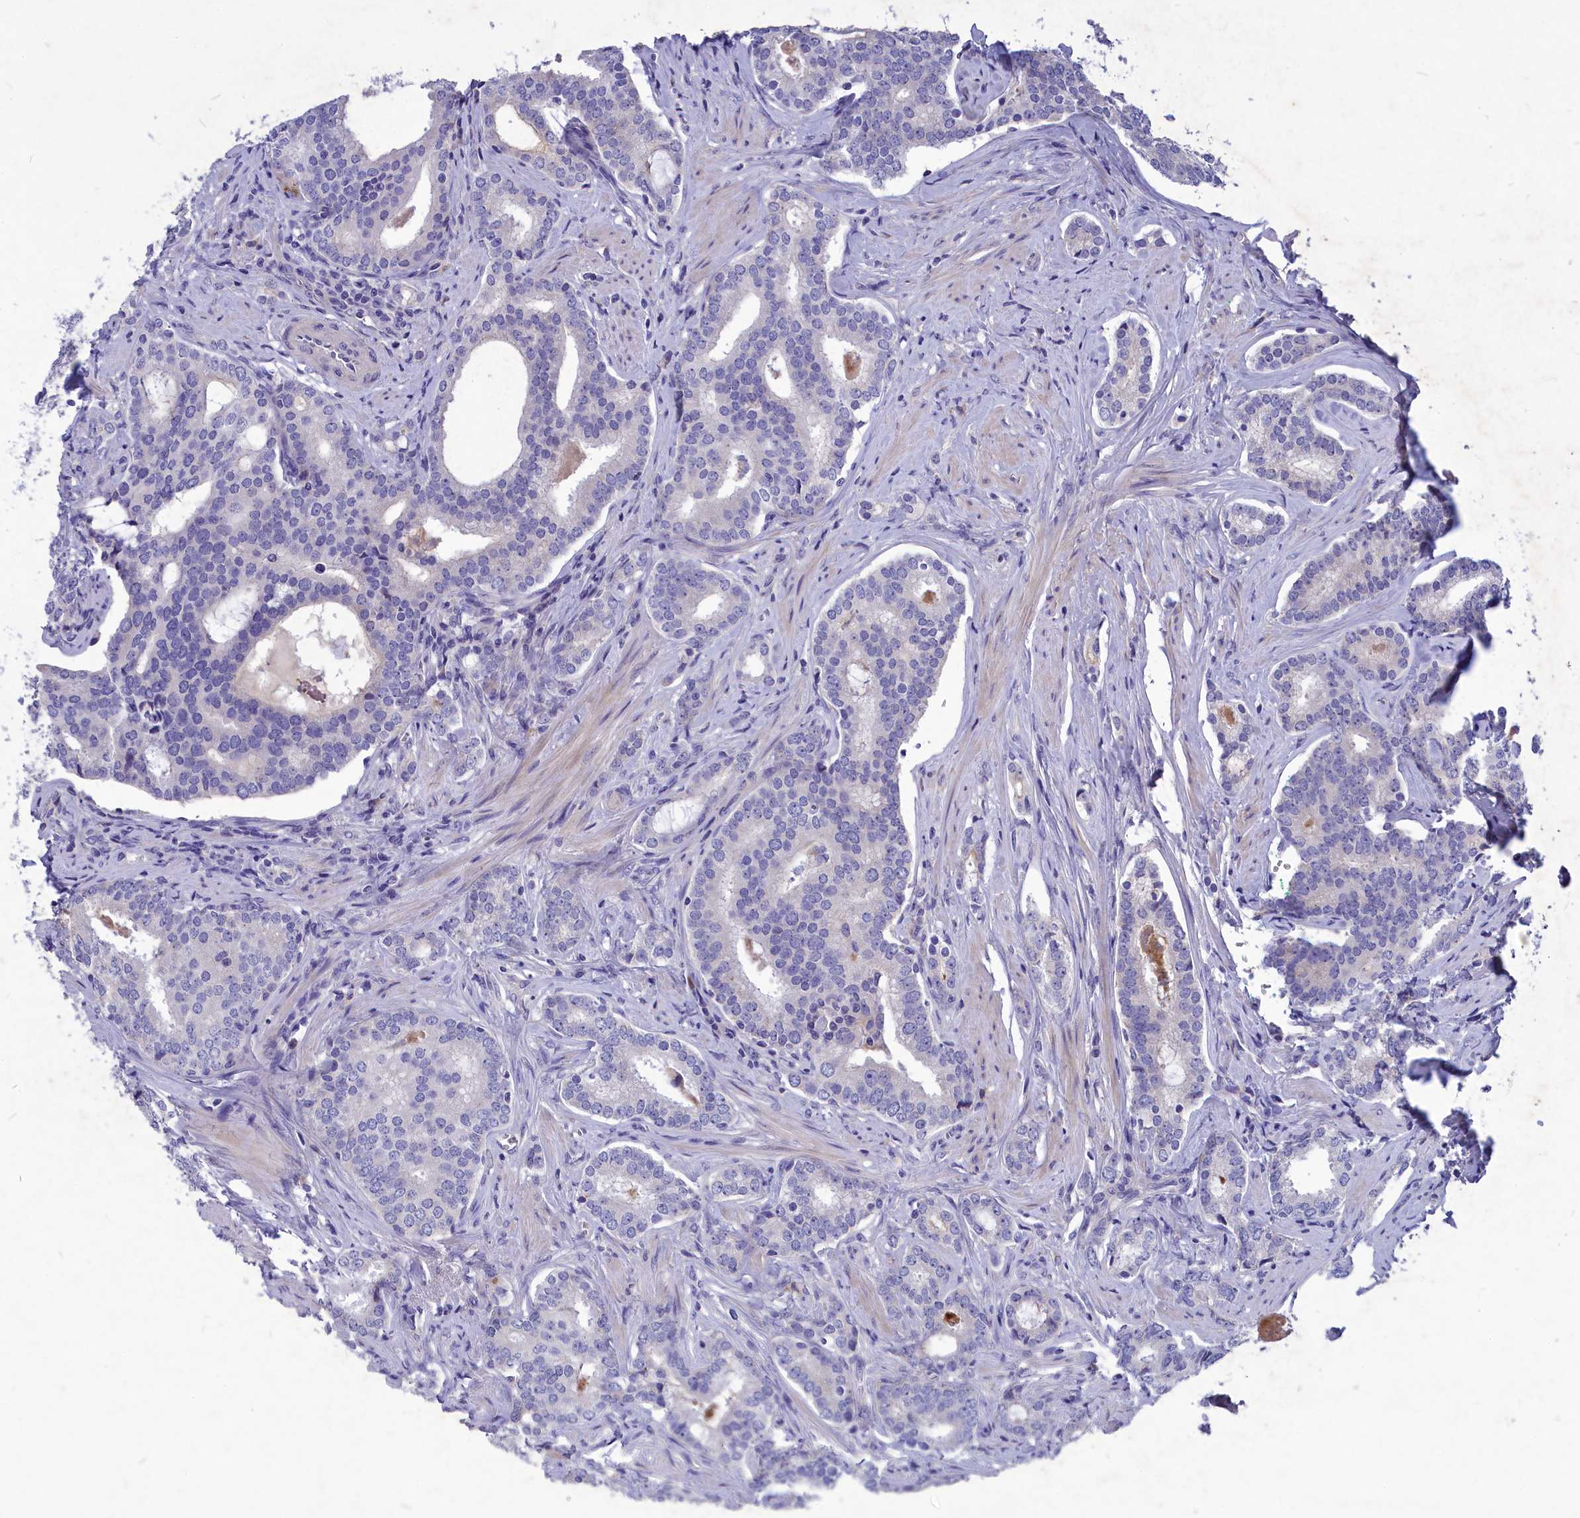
{"staining": {"intensity": "negative", "quantity": "none", "location": "none"}, "tissue": "prostate cancer", "cell_type": "Tumor cells", "image_type": "cancer", "snomed": [{"axis": "morphology", "description": "Adenocarcinoma, High grade"}, {"axis": "topography", "description": "Prostate"}], "caption": "Immunohistochemical staining of human high-grade adenocarcinoma (prostate) exhibits no significant staining in tumor cells.", "gene": "DEFB119", "patient": {"sex": "male", "age": 63}}